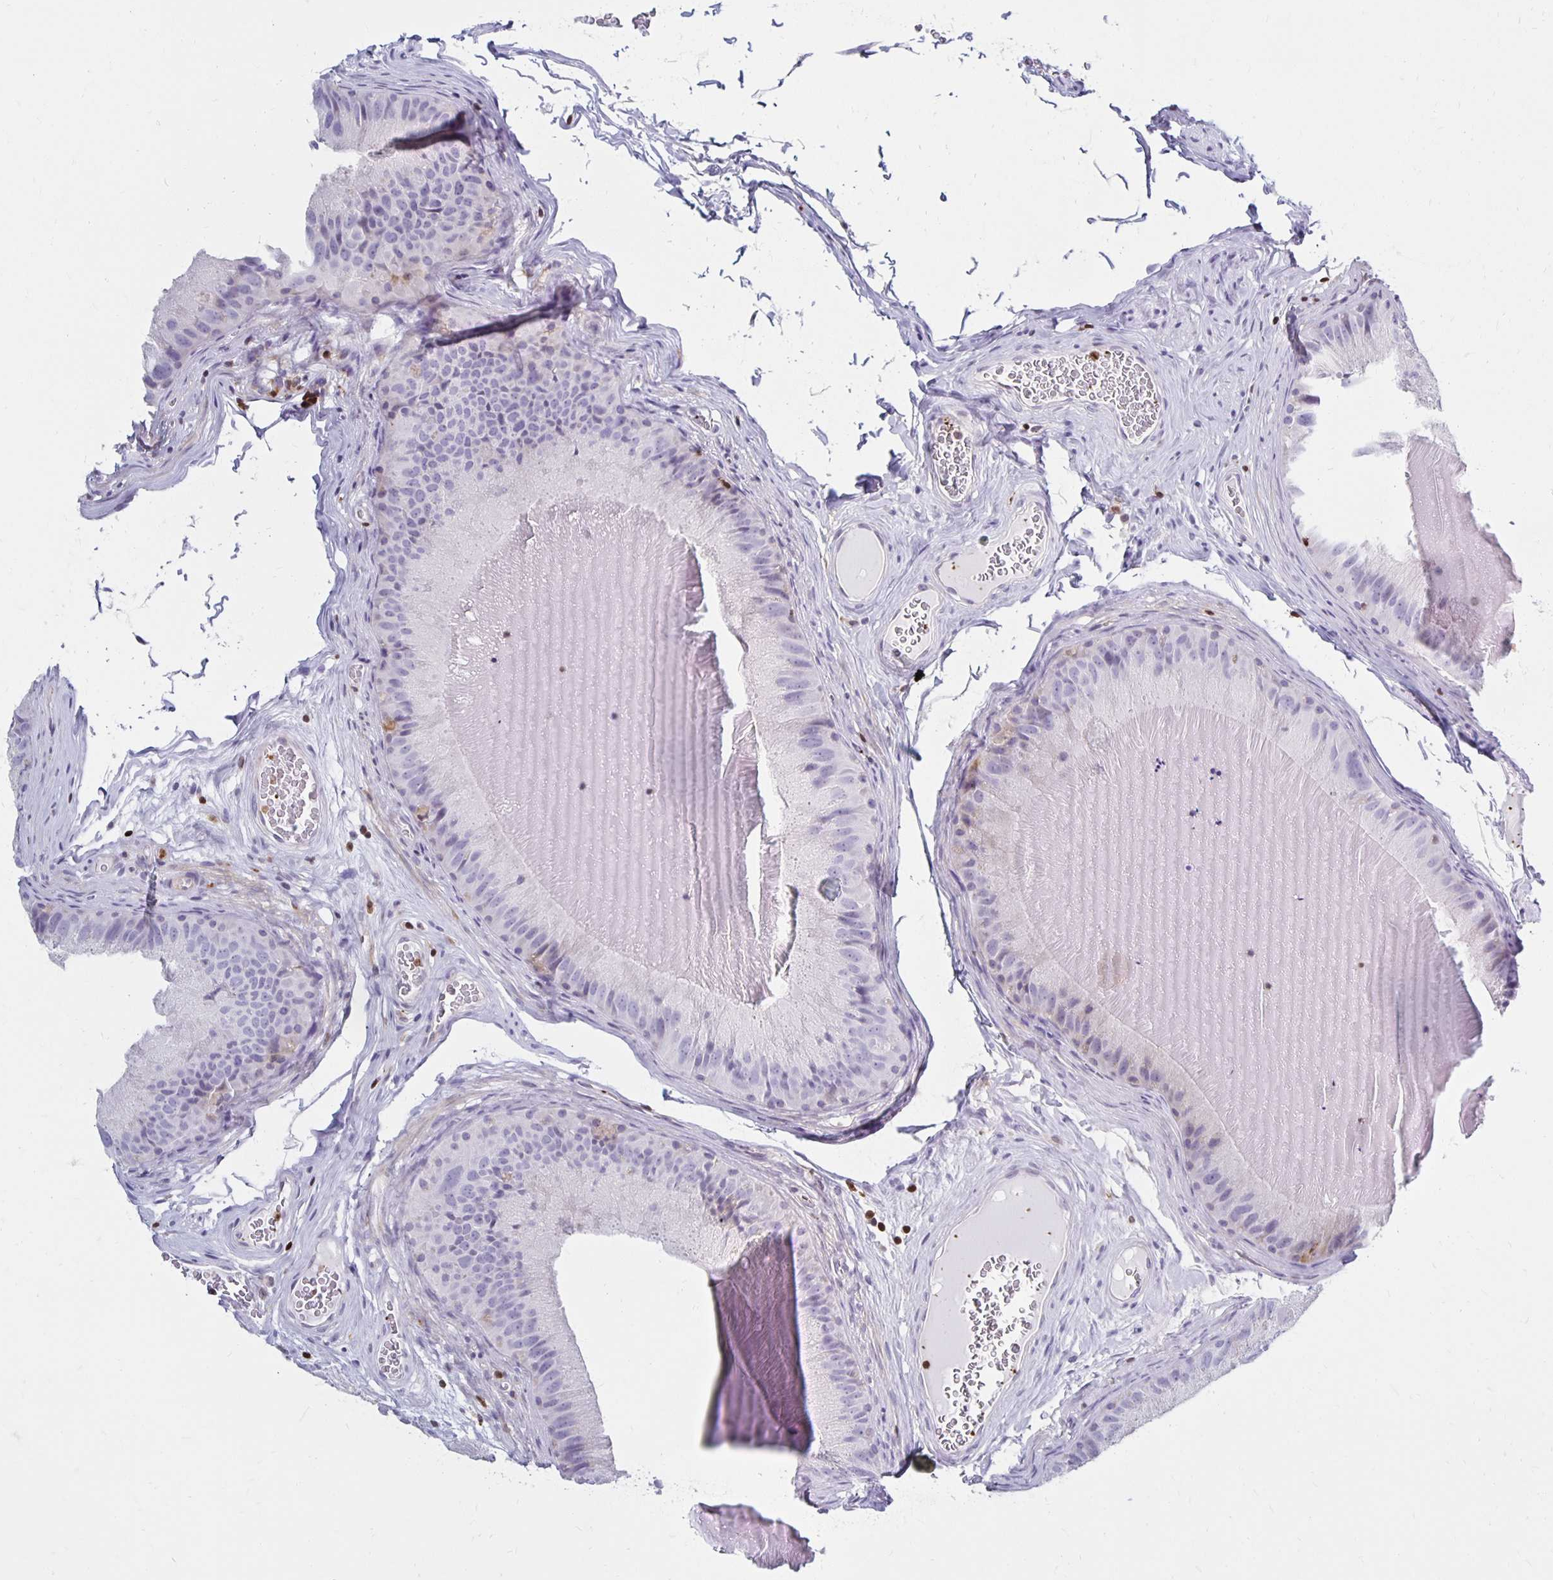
{"staining": {"intensity": "negative", "quantity": "none", "location": "none"}, "tissue": "epididymis", "cell_type": "Glandular cells", "image_type": "normal", "snomed": [{"axis": "morphology", "description": "Normal tissue, NOS"}, {"axis": "topography", "description": "Epididymis, spermatic cord, NOS"}], "caption": "Immunohistochemistry (IHC) image of normal epididymis stained for a protein (brown), which shows no staining in glandular cells. (Stains: DAB IHC with hematoxylin counter stain, Microscopy: brightfield microscopy at high magnification).", "gene": "CCL21", "patient": {"sex": "male", "age": 39}}